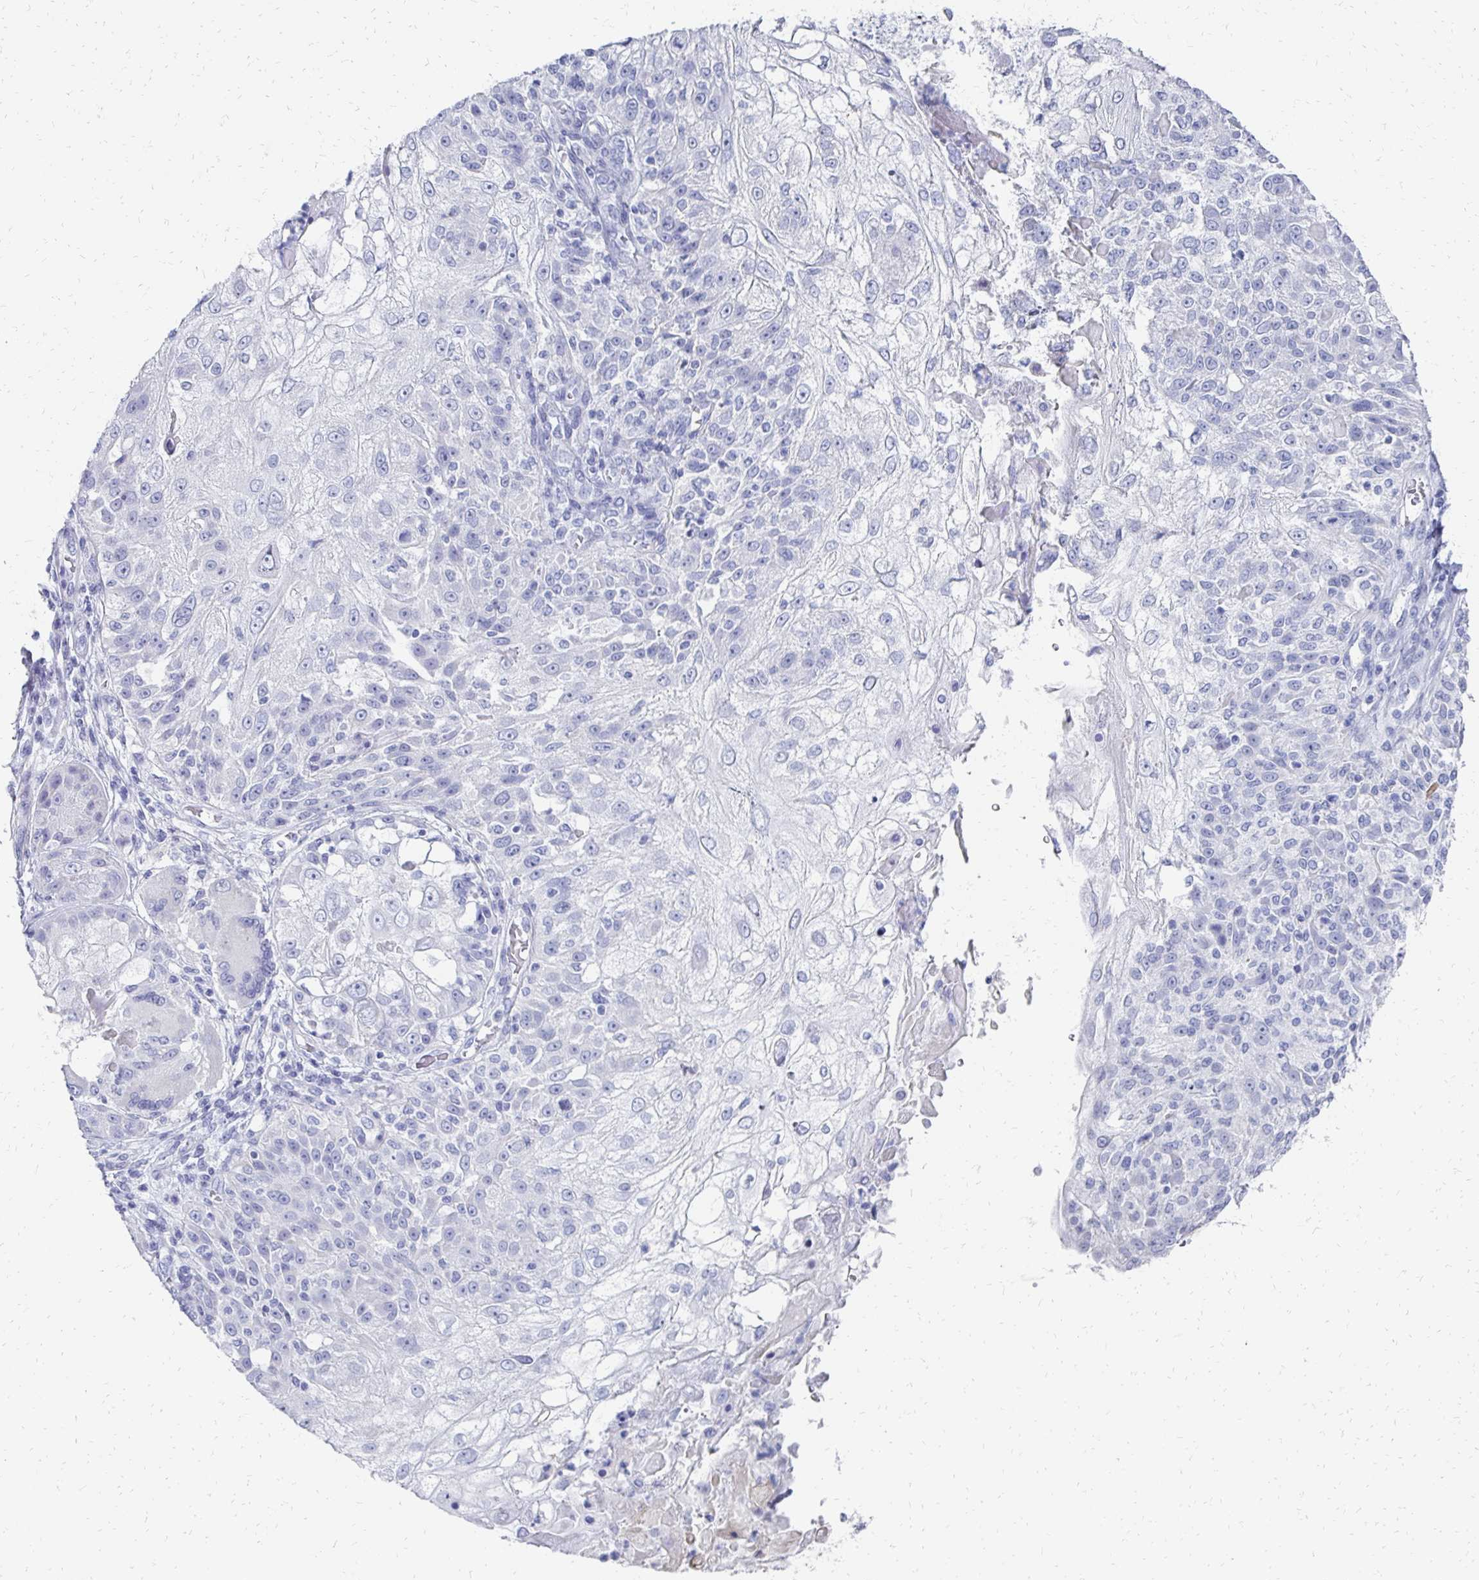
{"staining": {"intensity": "negative", "quantity": "none", "location": "none"}, "tissue": "skin cancer", "cell_type": "Tumor cells", "image_type": "cancer", "snomed": [{"axis": "morphology", "description": "Normal tissue, NOS"}, {"axis": "morphology", "description": "Squamous cell carcinoma, NOS"}, {"axis": "topography", "description": "Skin"}], "caption": "High magnification brightfield microscopy of squamous cell carcinoma (skin) stained with DAB (brown) and counterstained with hematoxylin (blue): tumor cells show no significant staining.", "gene": "SYCP3", "patient": {"sex": "female", "age": 83}}